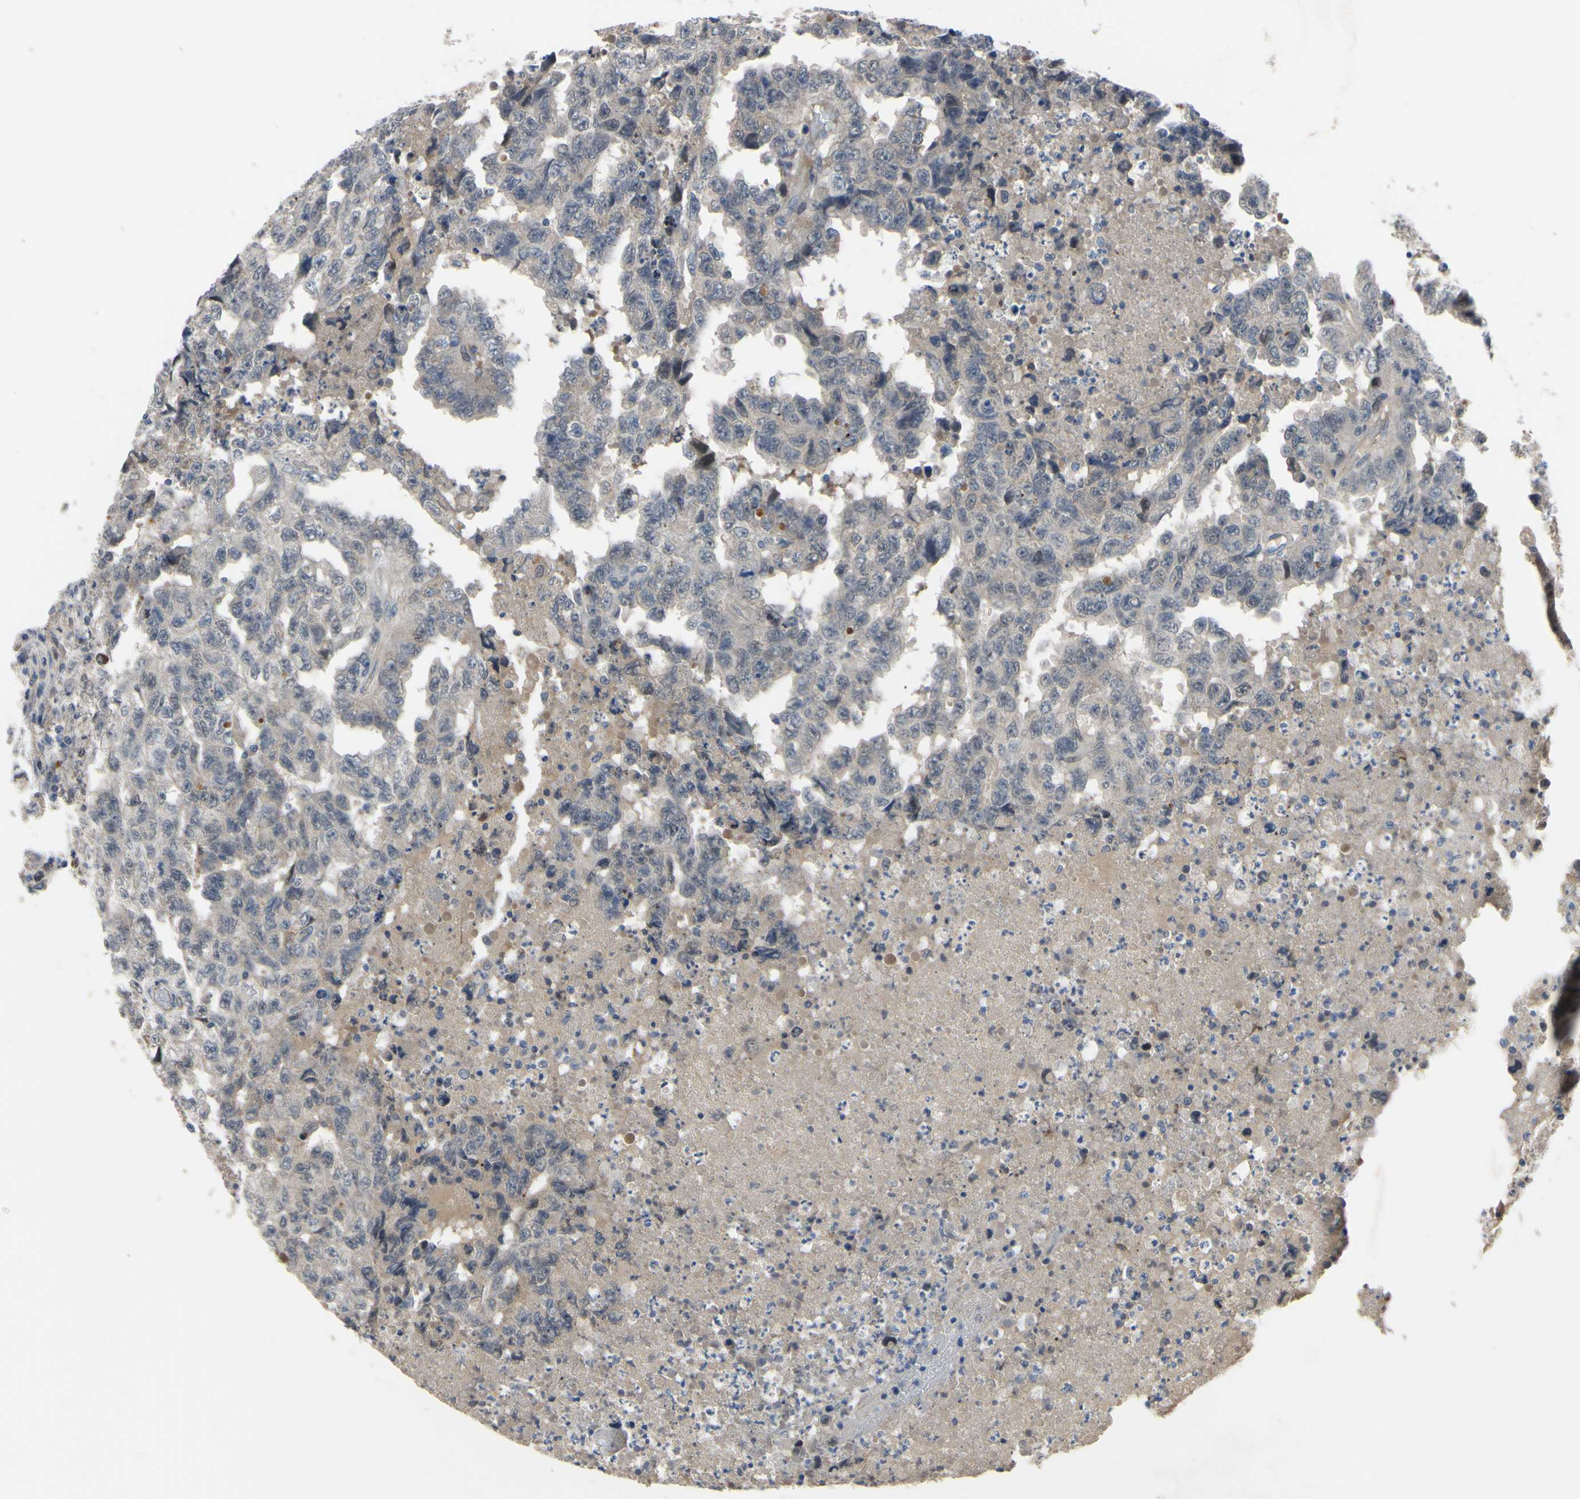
{"staining": {"intensity": "negative", "quantity": "none", "location": "none"}, "tissue": "testis cancer", "cell_type": "Tumor cells", "image_type": "cancer", "snomed": [{"axis": "morphology", "description": "Necrosis, NOS"}, {"axis": "morphology", "description": "Carcinoma, Embryonal, NOS"}, {"axis": "topography", "description": "Testis"}], "caption": "IHC histopathology image of human embryonal carcinoma (testis) stained for a protein (brown), which demonstrates no staining in tumor cells.", "gene": "LHX9", "patient": {"sex": "male", "age": 19}}